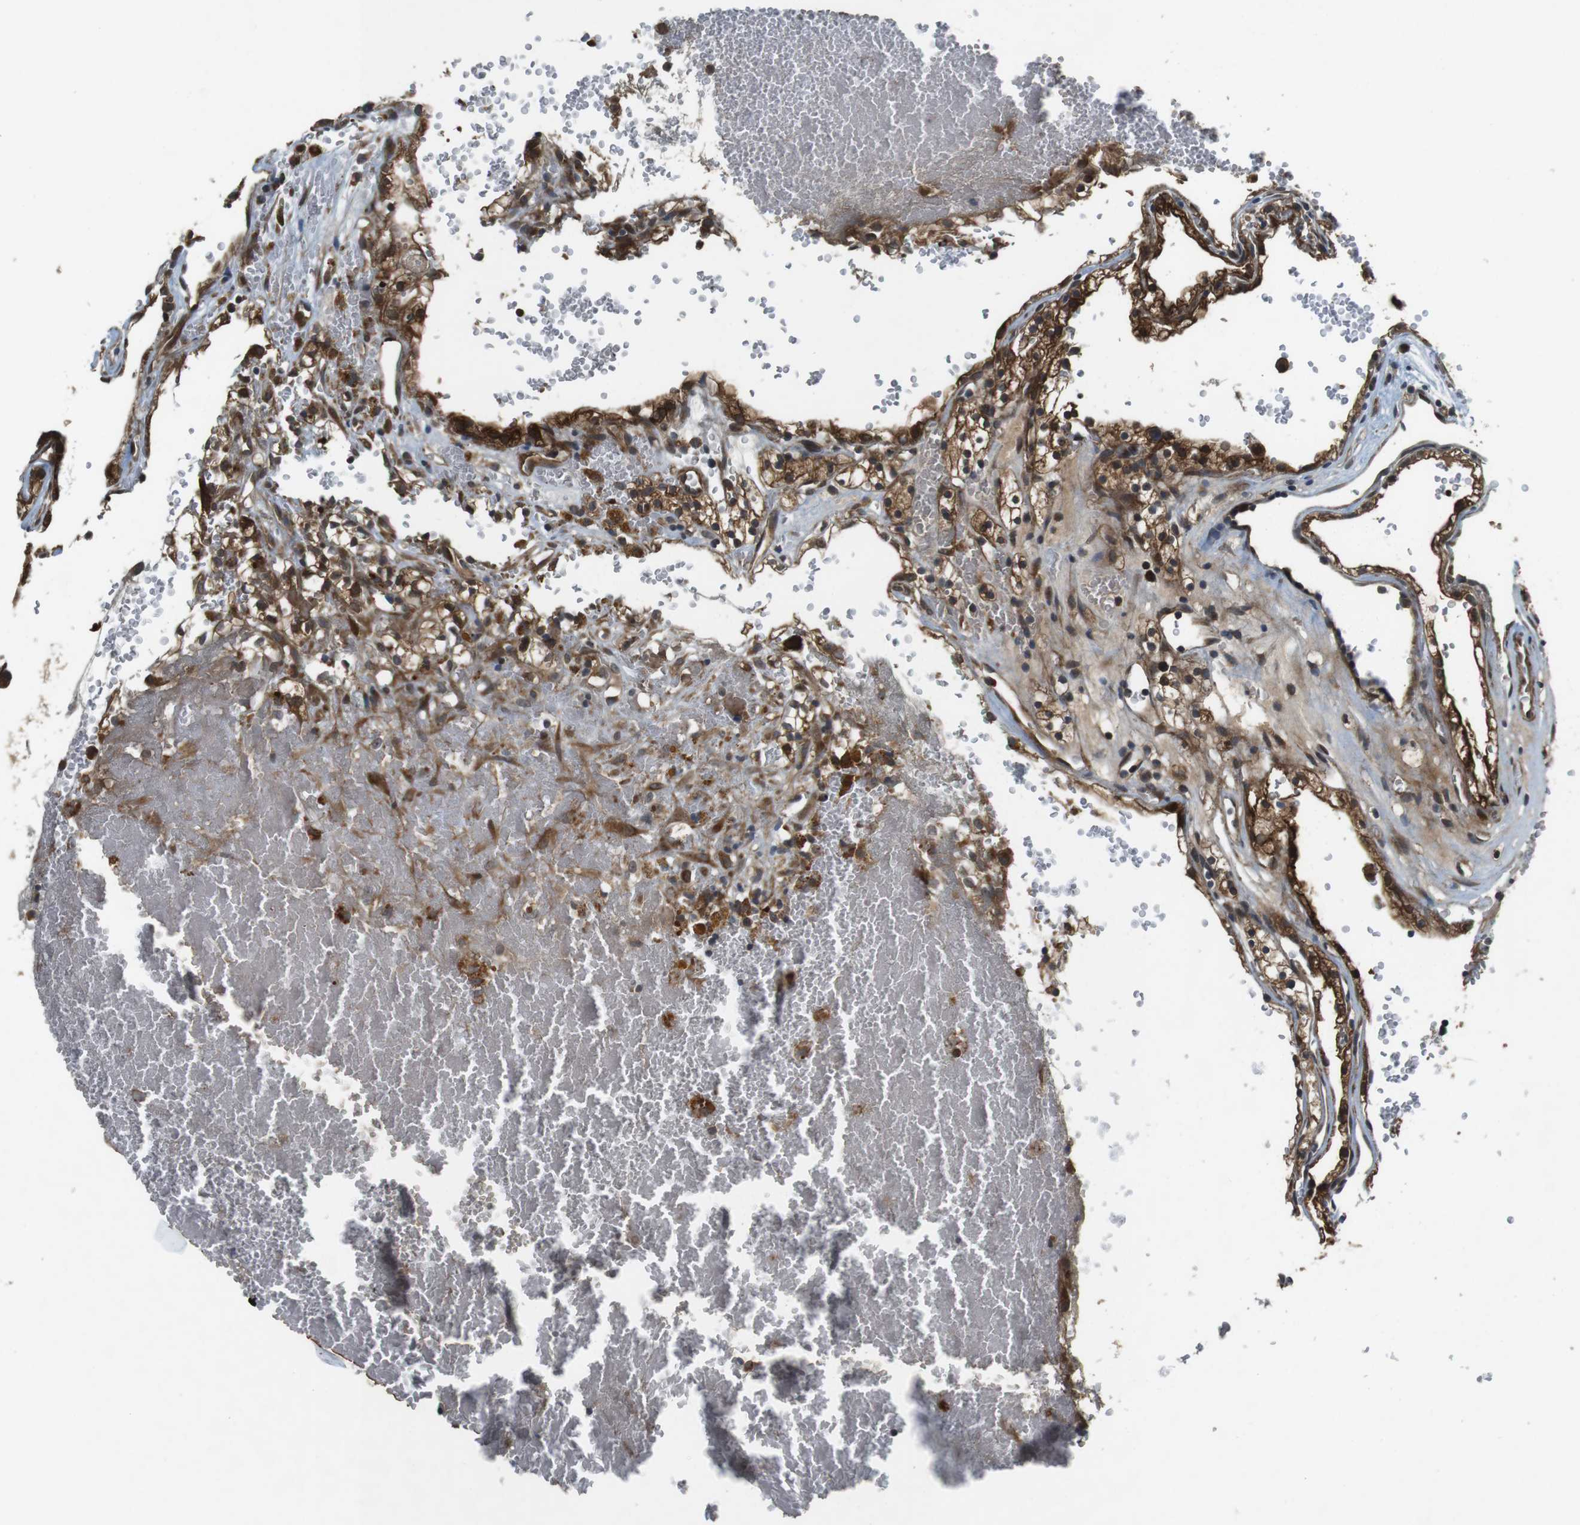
{"staining": {"intensity": "strong", "quantity": ">75%", "location": "cytoplasmic/membranous"}, "tissue": "renal cancer", "cell_type": "Tumor cells", "image_type": "cancer", "snomed": [{"axis": "morphology", "description": "Adenocarcinoma, NOS"}, {"axis": "topography", "description": "Kidney"}], "caption": "Renal adenocarcinoma was stained to show a protein in brown. There is high levels of strong cytoplasmic/membranous positivity in about >75% of tumor cells. The staining was performed using DAB (3,3'-diaminobenzidine) to visualize the protein expression in brown, while the nuclei were stained in blue with hematoxylin (Magnification: 20x).", "gene": "IFFO2", "patient": {"sex": "female", "age": 41}}